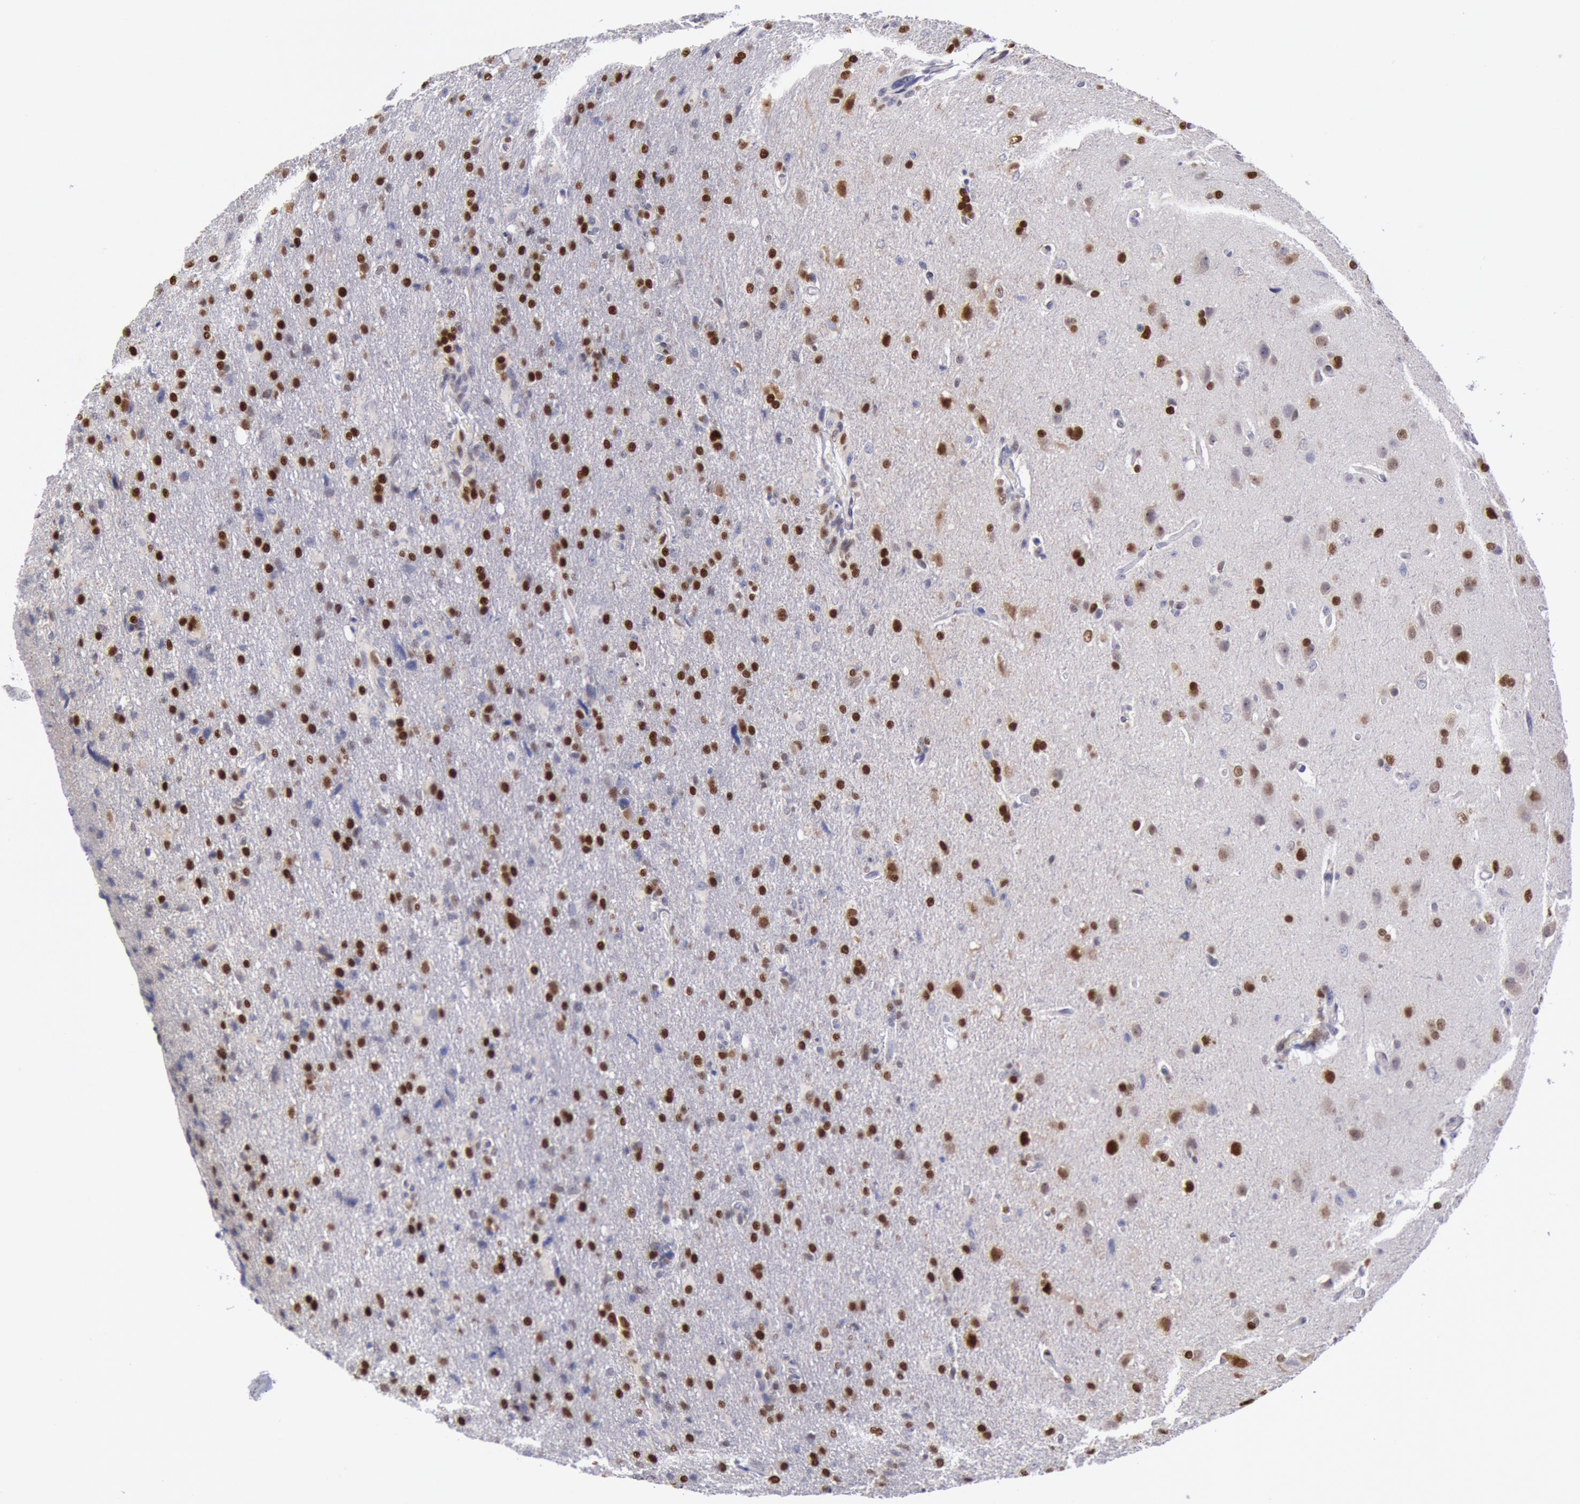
{"staining": {"intensity": "strong", "quantity": "25%-75%", "location": "nuclear"}, "tissue": "glioma", "cell_type": "Tumor cells", "image_type": "cancer", "snomed": [{"axis": "morphology", "description": "Glioma, malignant, High grade"}, {"axis": "topography", "description": "Brain"}], "caption": "Immunohistochemistry (IHC) (DAB (3,3'-diaminobenzidine)) staining of glioma displays strong nuclear protein staining in about 25%-75% of tumor cells. (IHC, brightfield microscopy, high magnification).", "gene": "RPS6KA5", "patient": {"sex": "male", "age": 68}}